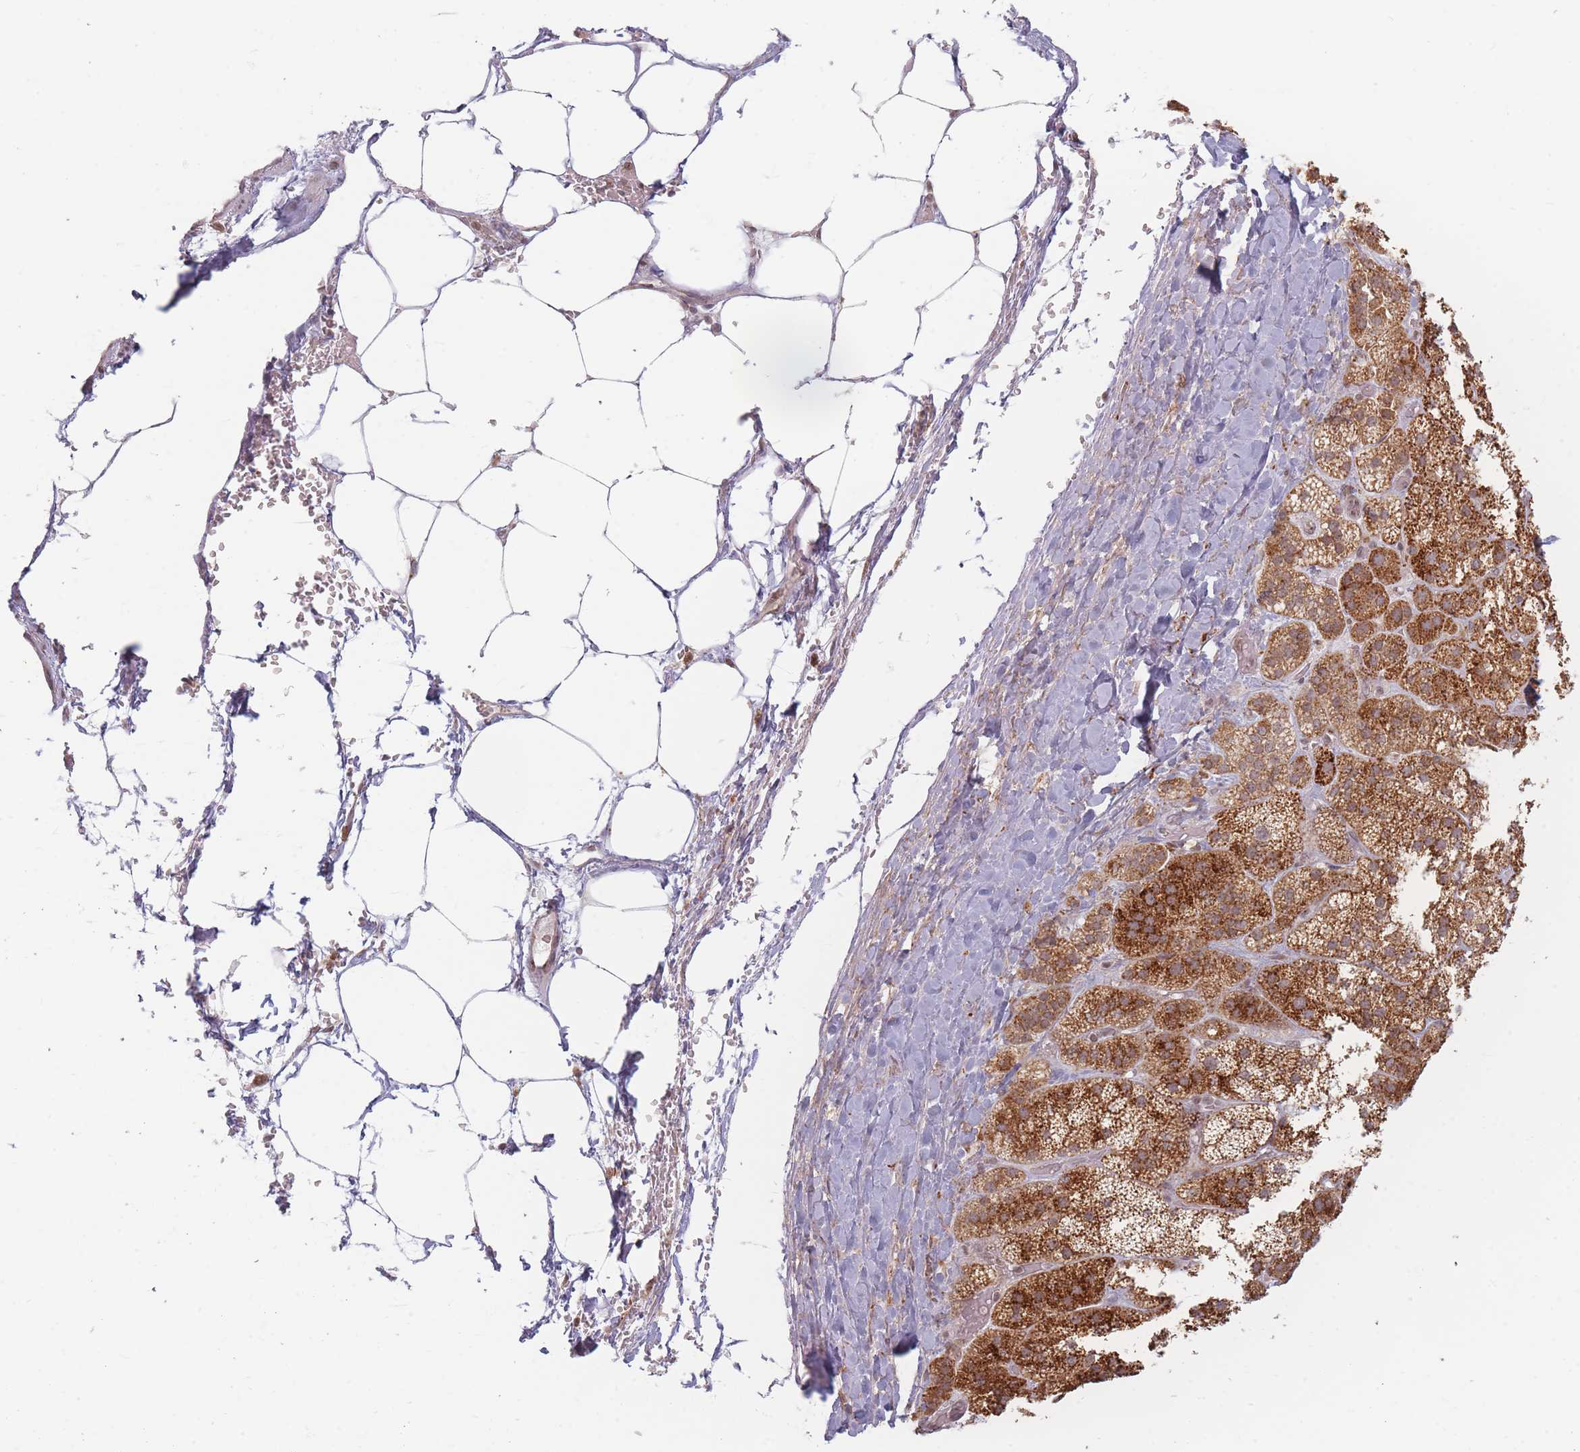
{"staining": {"intensity": "strong", "quantity": ">75%", "location": "cytoplasmic/membranous"}, "tissue": "adrenal gland", "cell_type": "Glandular cells", "image_type": "normal", "snomed": [{"axis": "morphology", "description": "Normal tissue, NOS"}, {"axis": "topography", "description": "Adrenal gland"}], "caption": "A high amount of strong cytoplasmic/membranous positivity is present in about >75% of glandular cells in normal adrenal gland. The protein of interest is stained brown, and the nuclei are stained in blue (DAB (3,3'-diaminobenzidine) IHC with brightfield microscopy, high magnification).", "gene": "SPATA45", "patient": {"sex": "female", "age": 70}}